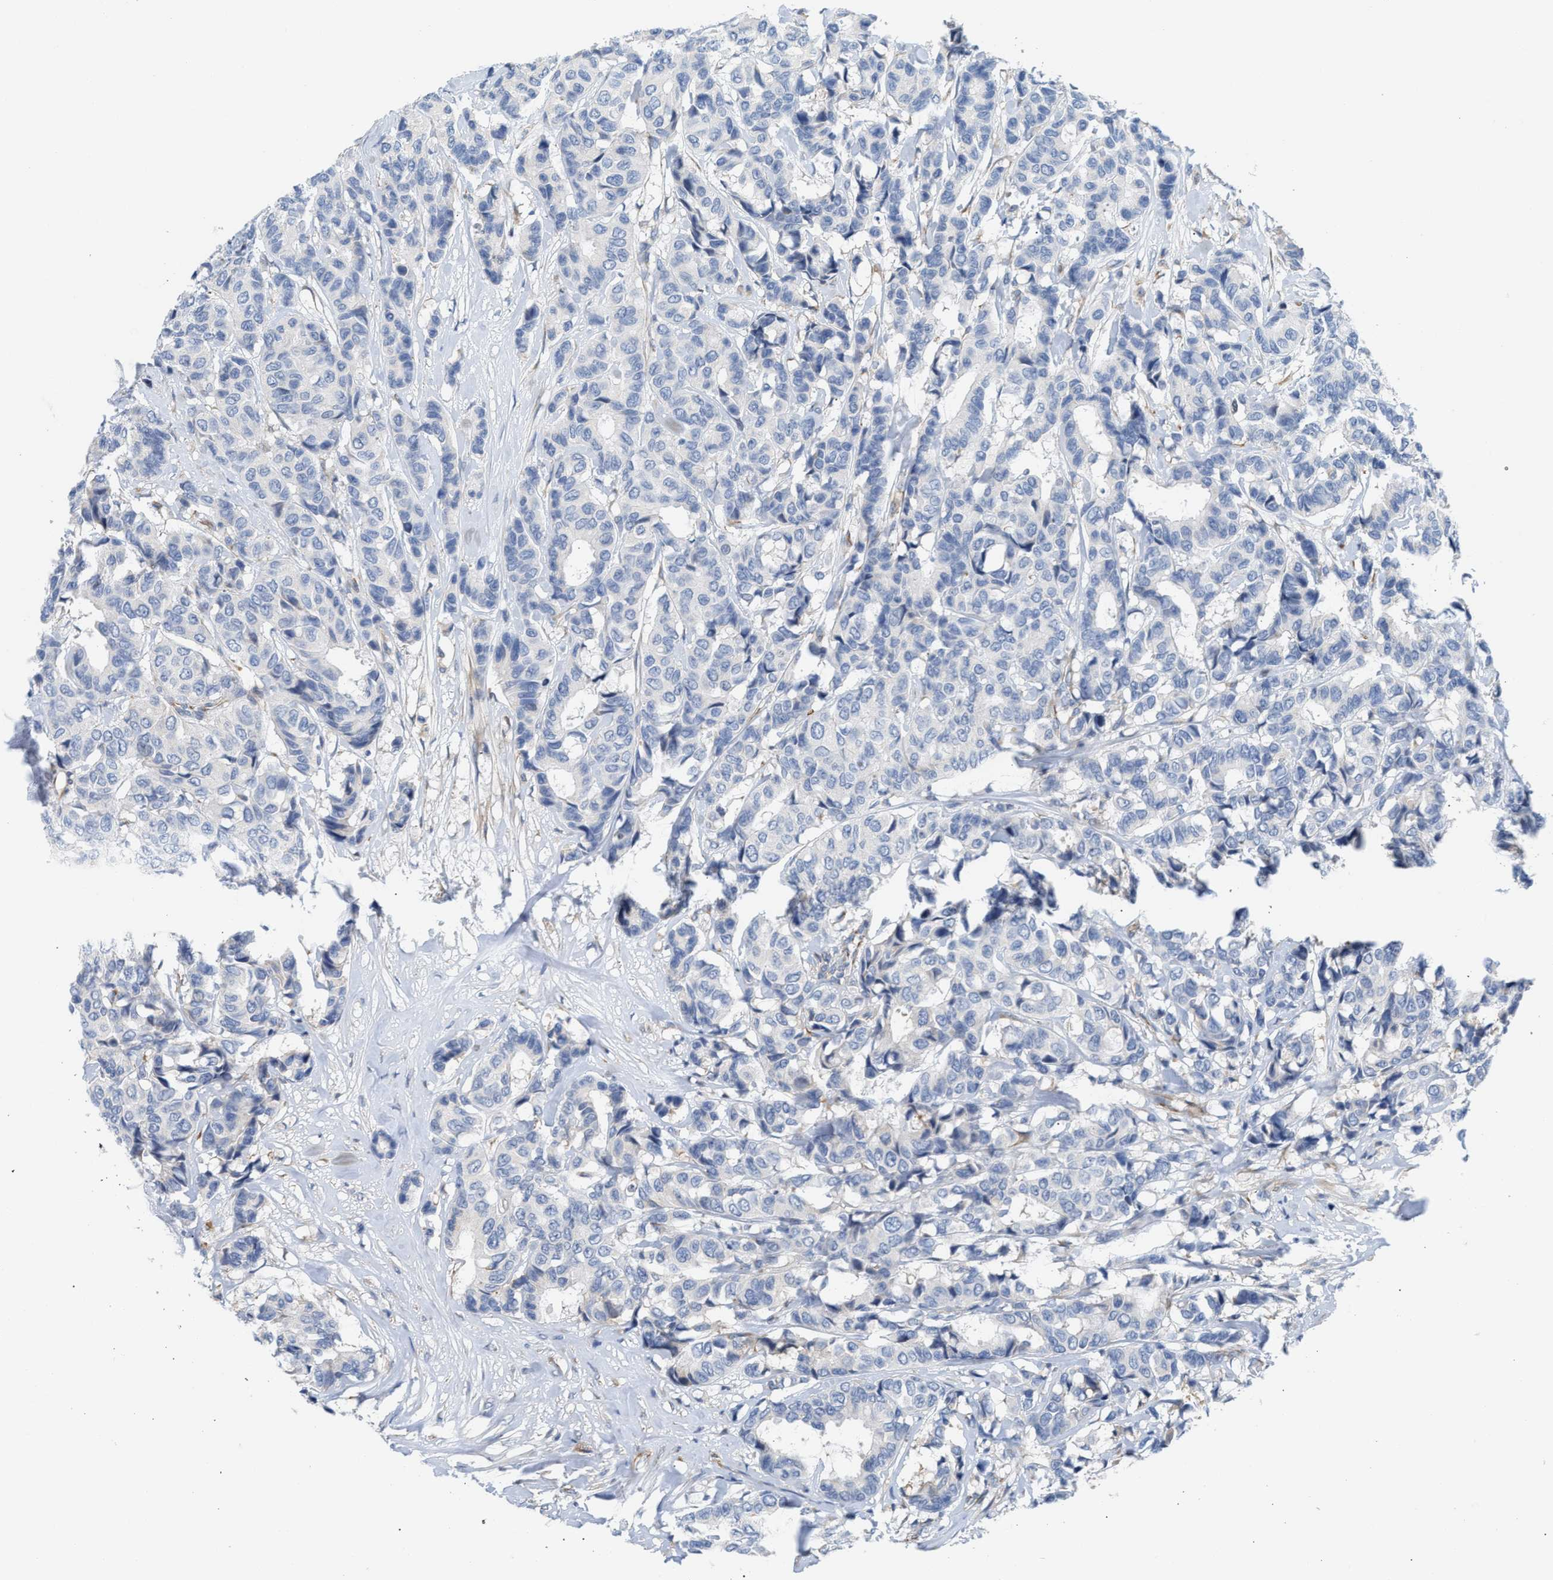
{"staining": {"intensity": "negative", "quantity": "none", "location": "none"}, "tissue": "breast cancer", "cell_type": "Tumor cells", "image_type": "cancer", "snomed": [{"axis": "morphology", "description": "Duct carcinoma"}, {"axis": "topography", "description": "Breast"}], "caption": "Breast cancer stained for a protein using immunohistochemistry (IHC) reveals no expression tumor cells.", "gene": "TFPI", "patient": {"sex": "female", "age": 87}}